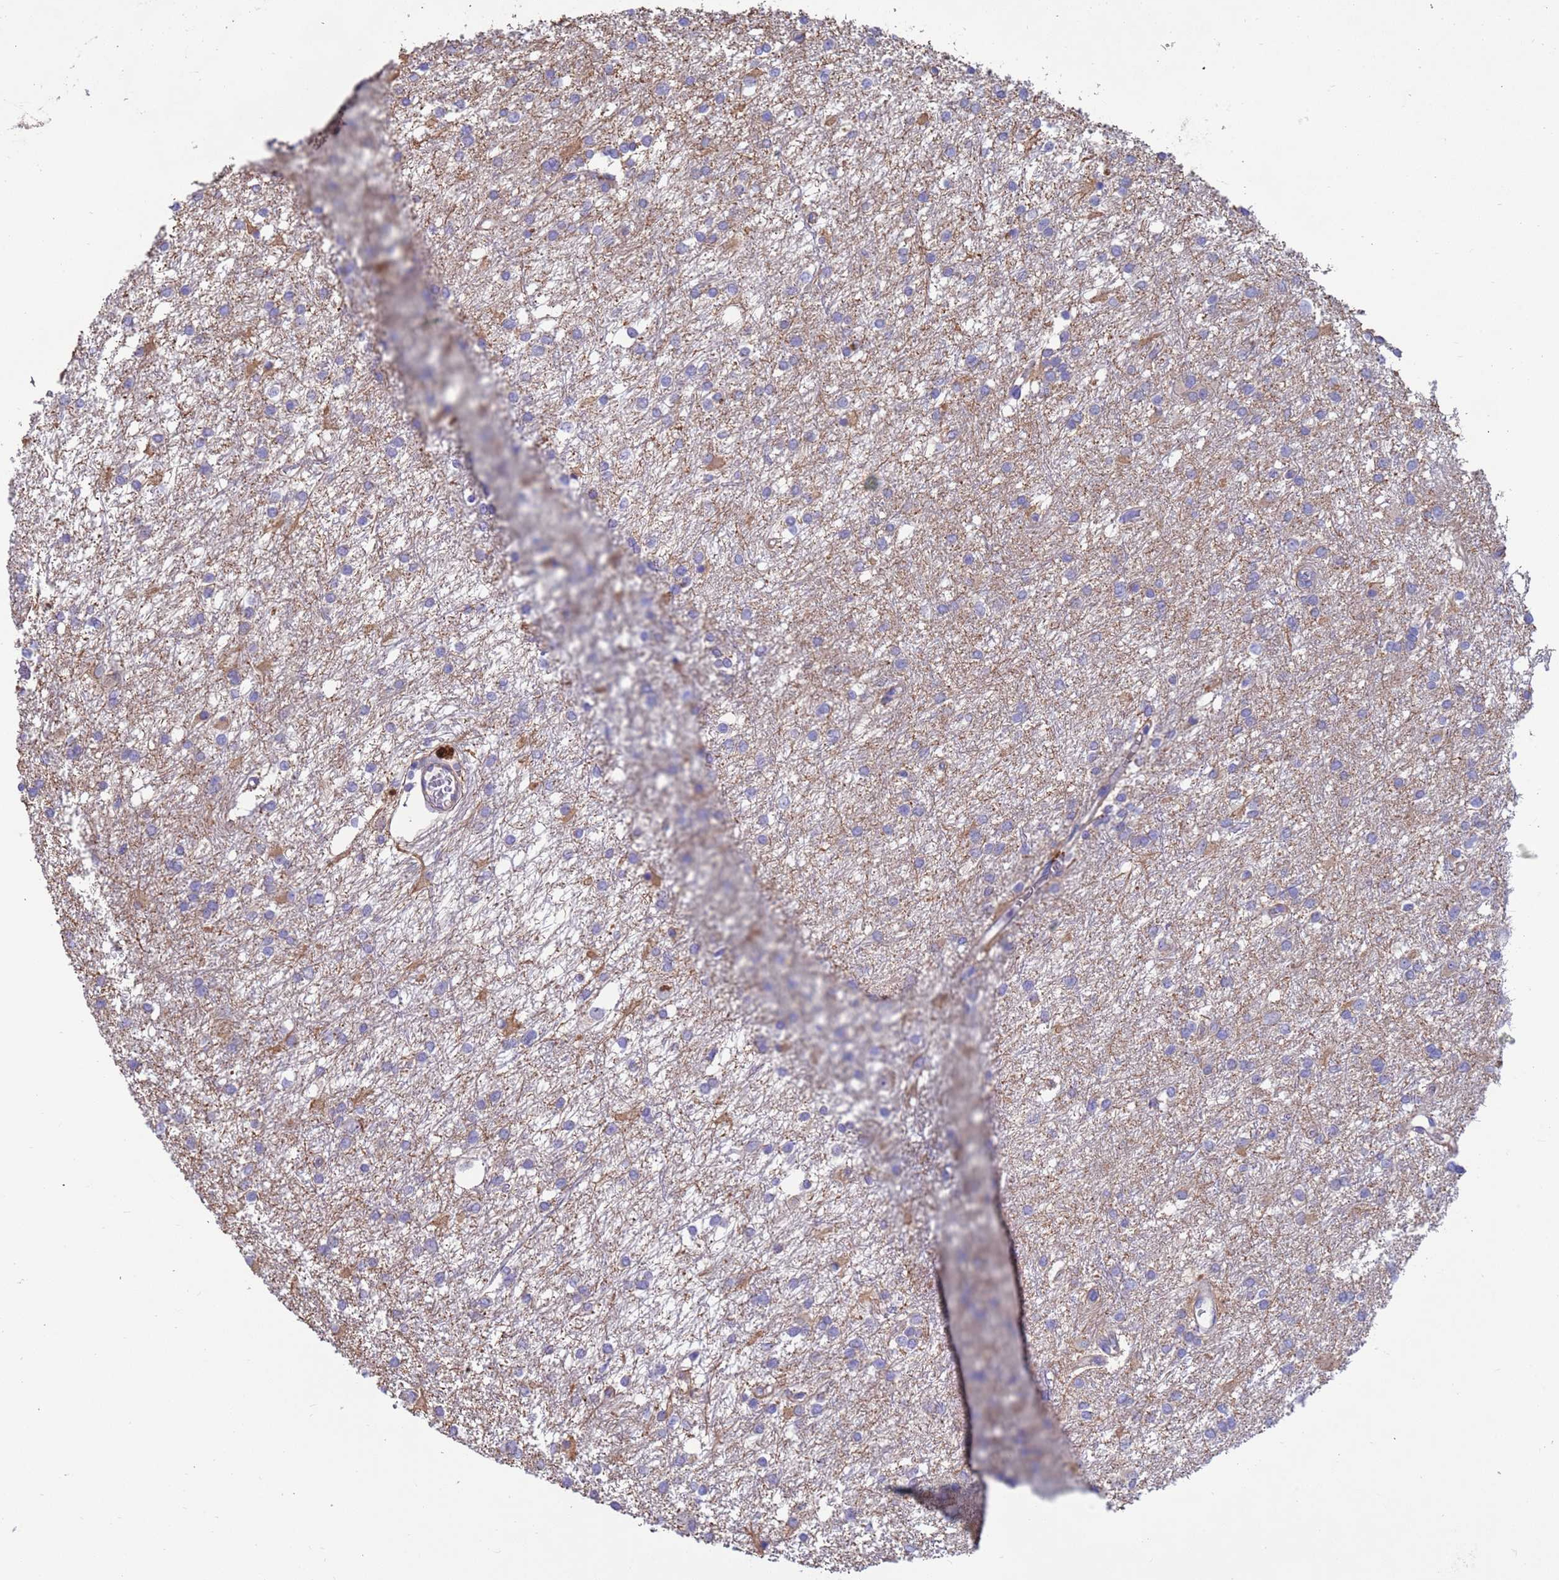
{"staining": {"intensity": "weak", "quantity": "<25%", "location": "cytoplasmic/membranous"}, "tissue": "glioma", "cell_type": "Tumor cells", "image_type": "cancer", "snomed": [{"axis": "morphology", "description": "Glioma, malignant, High grade"}, {"axis": "topography", "description": "Brain"}], "caption": "IHC of glioma demonstrates no positivity in tumor cells.", "gene": "SRL", "patient": {"sex": "female", "age": 50}}